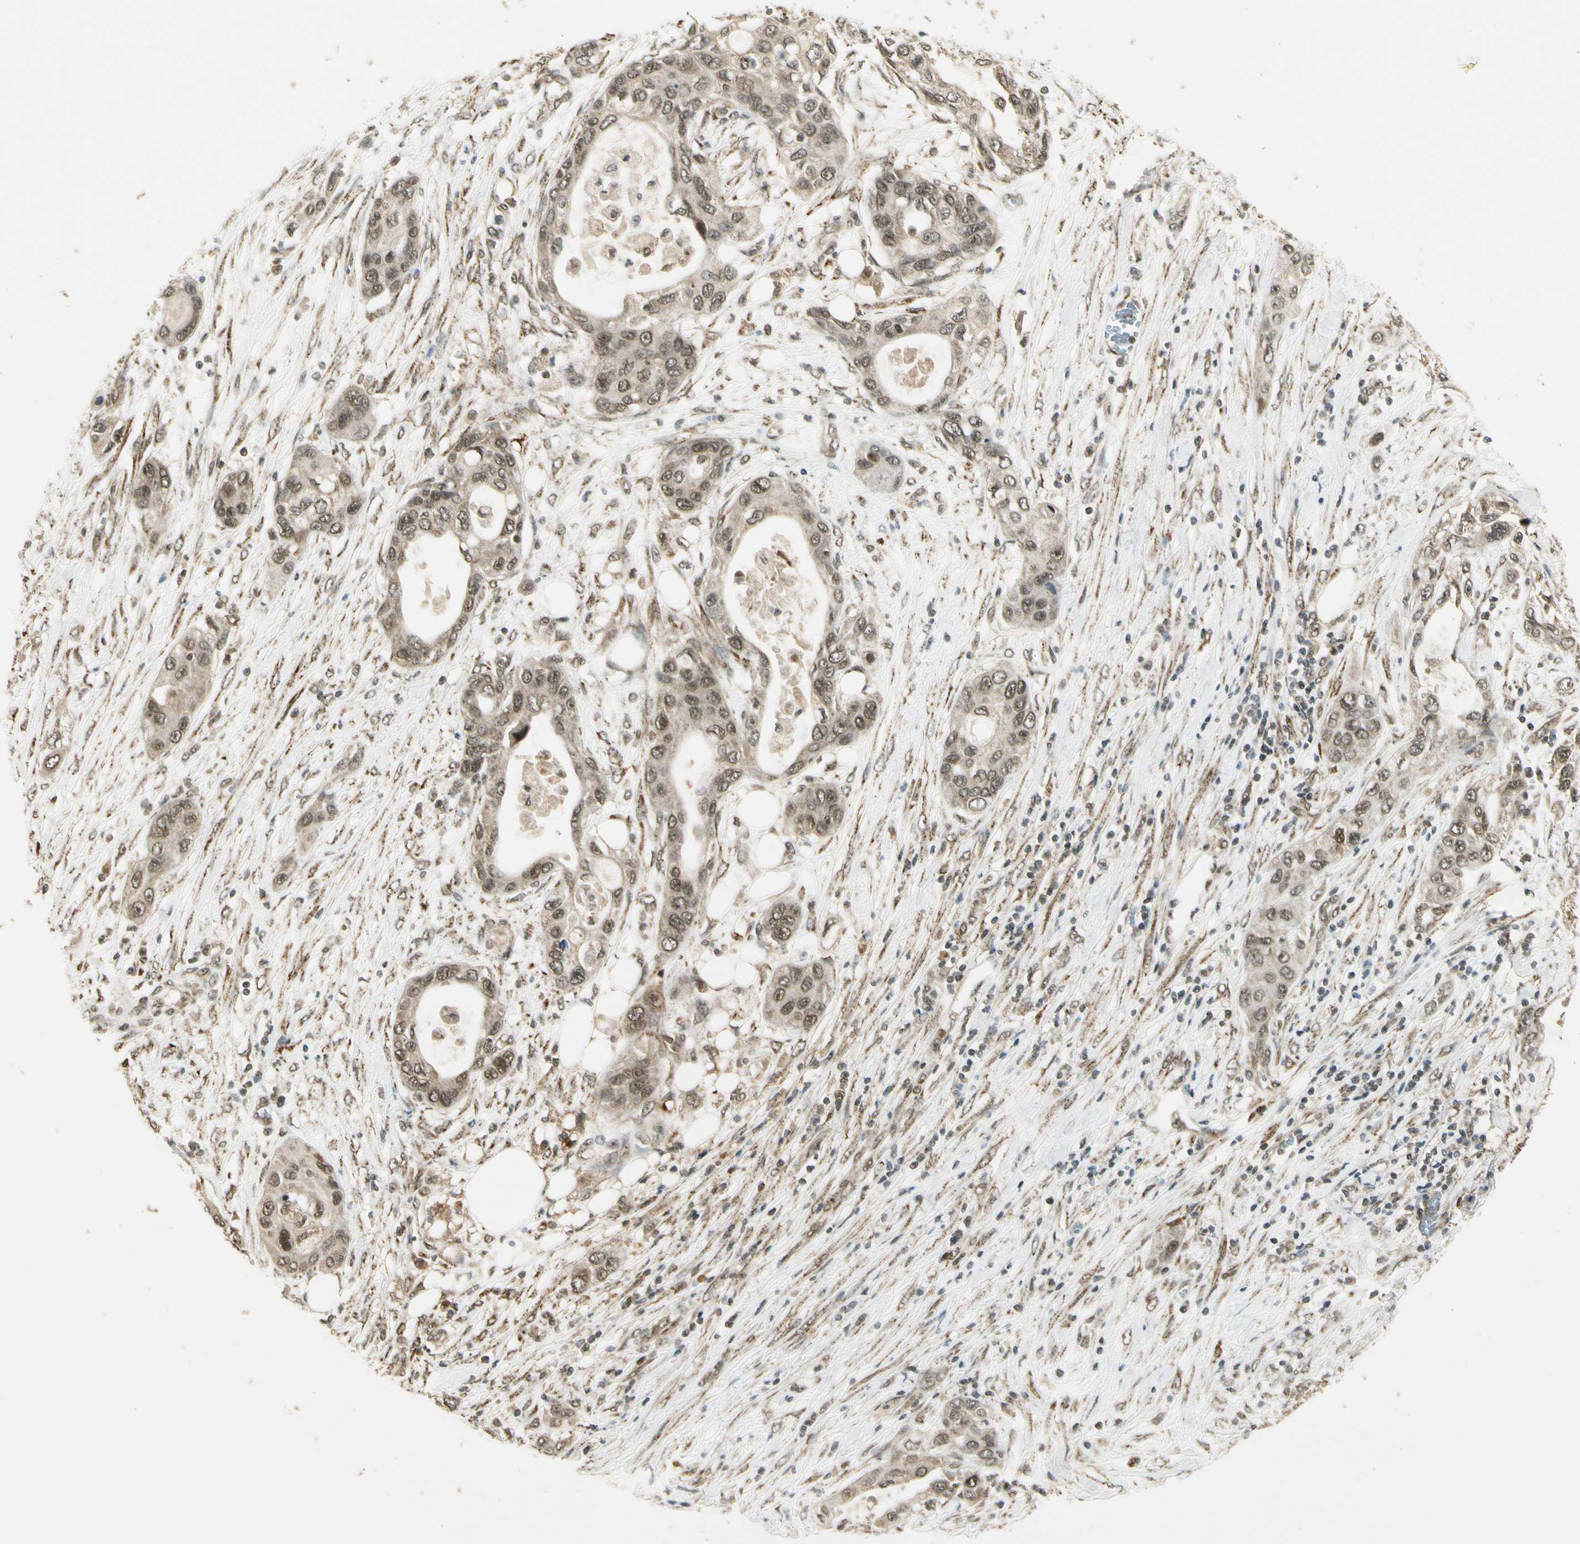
{"staining": {"intensity": "weak", "quantity": ">75%", "location": "cytoplasmic/membranous,nuclear"}, "tissue": "pancreatic cancer", "cell_type": "Tumor cells", "image_type": "cancer", "snomed": [{"axis": "morphology", "description": "Adenocarcinoma, NOS"}, {"axis": "topography", "description": "Pancreas"}], "caption": "Immunohistochemical staining of human pancreatic cancer demonstrates low levels of weak cytoplasmic/membranous and nuclear protein expression in about >75% of tumor cells.", "gene": "ZNF135", "patient": {"sex": "female", "age": 70}}